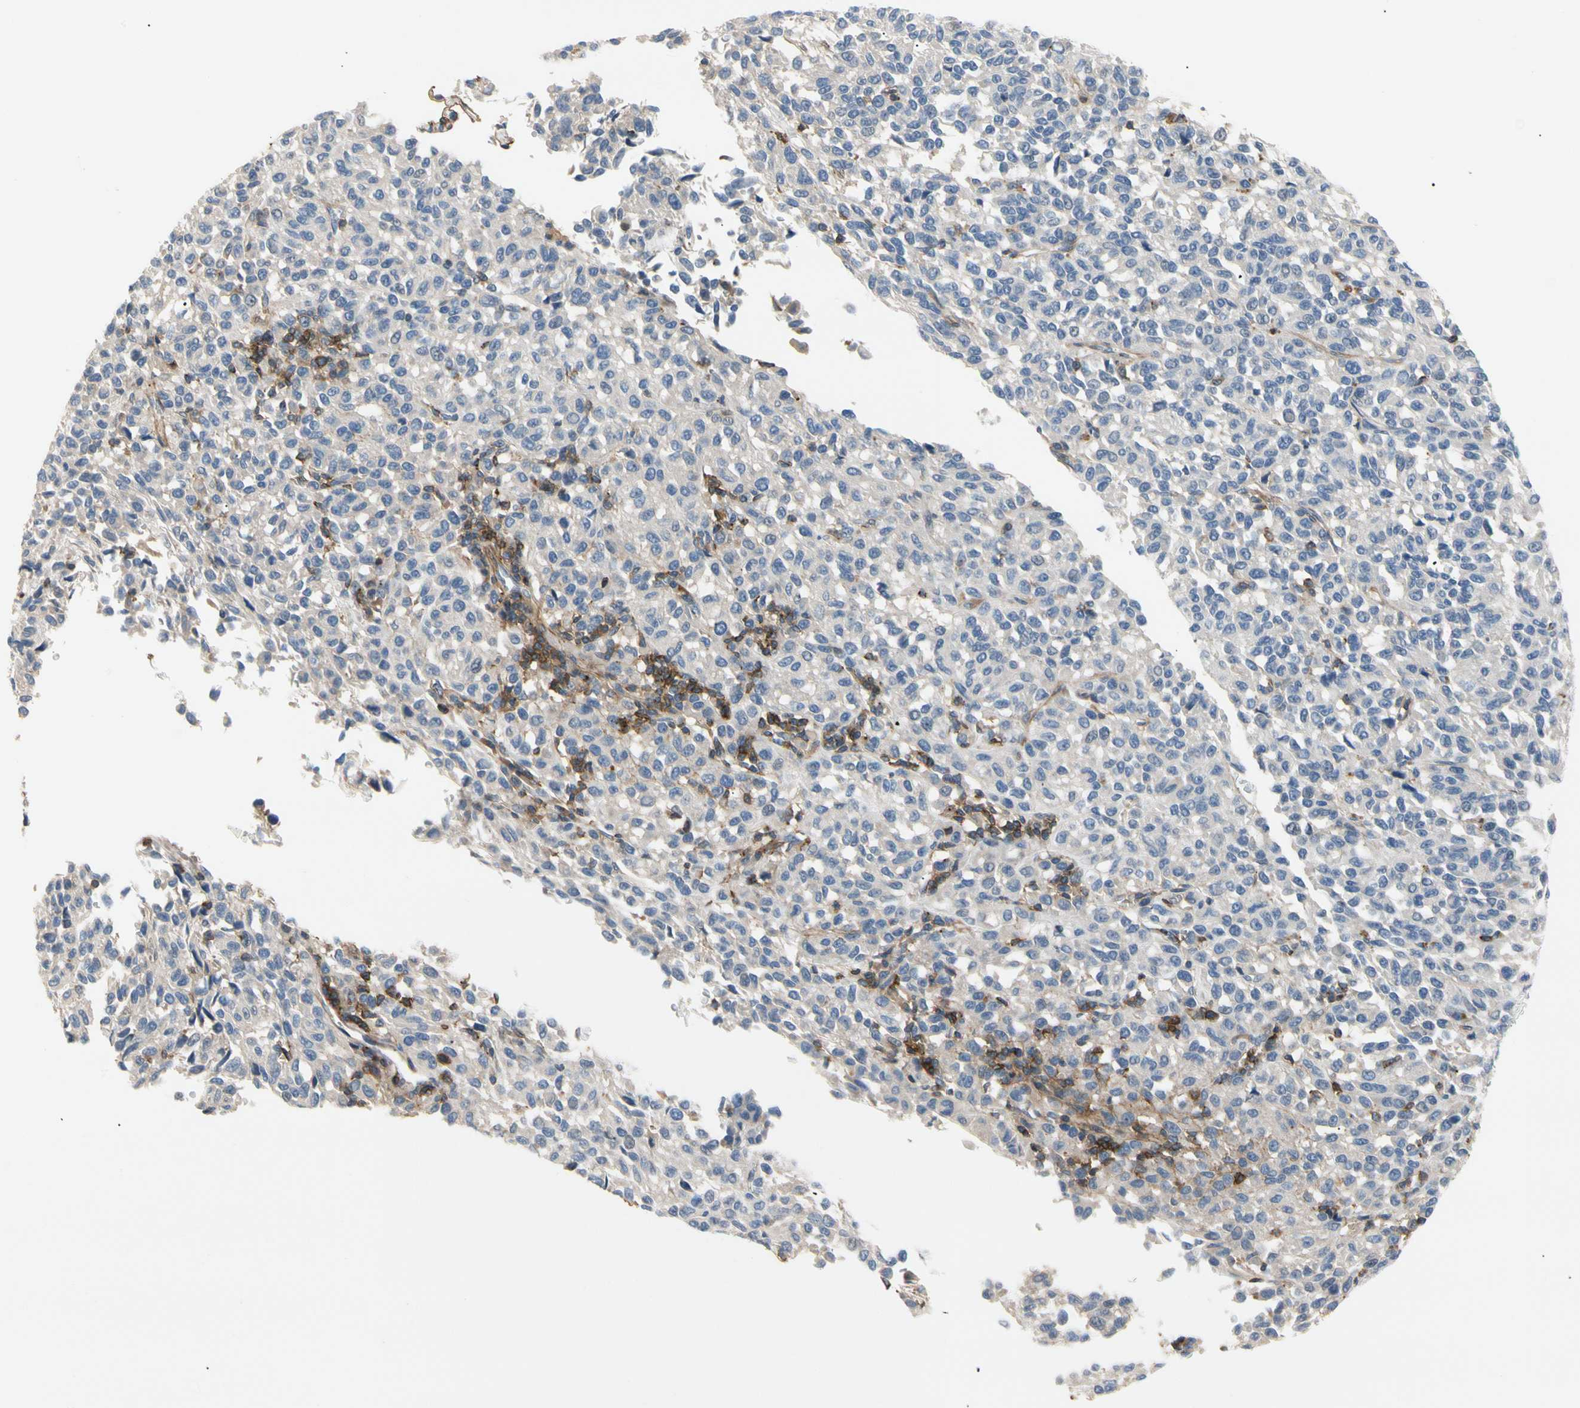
{"staining": {"intensity": "negative", "quantity": "none", "location": "none"}, "tissue": "melanoma", "cell_type": "Tumor cells", "image_type": "cancer", "snomed": [{"axis": "morphology", "description": "Malignant melanoma, Metastatic site"}, {"axis": "topography", "description": "Lung"}], "caption": "A high-resolution histopathology image shows immunohistochemistry staining of melanoma, which shows no significant positivity in tumor cells.", "gene": "TNFRSF18", "patient": {"sex": "male", "age": 64}}